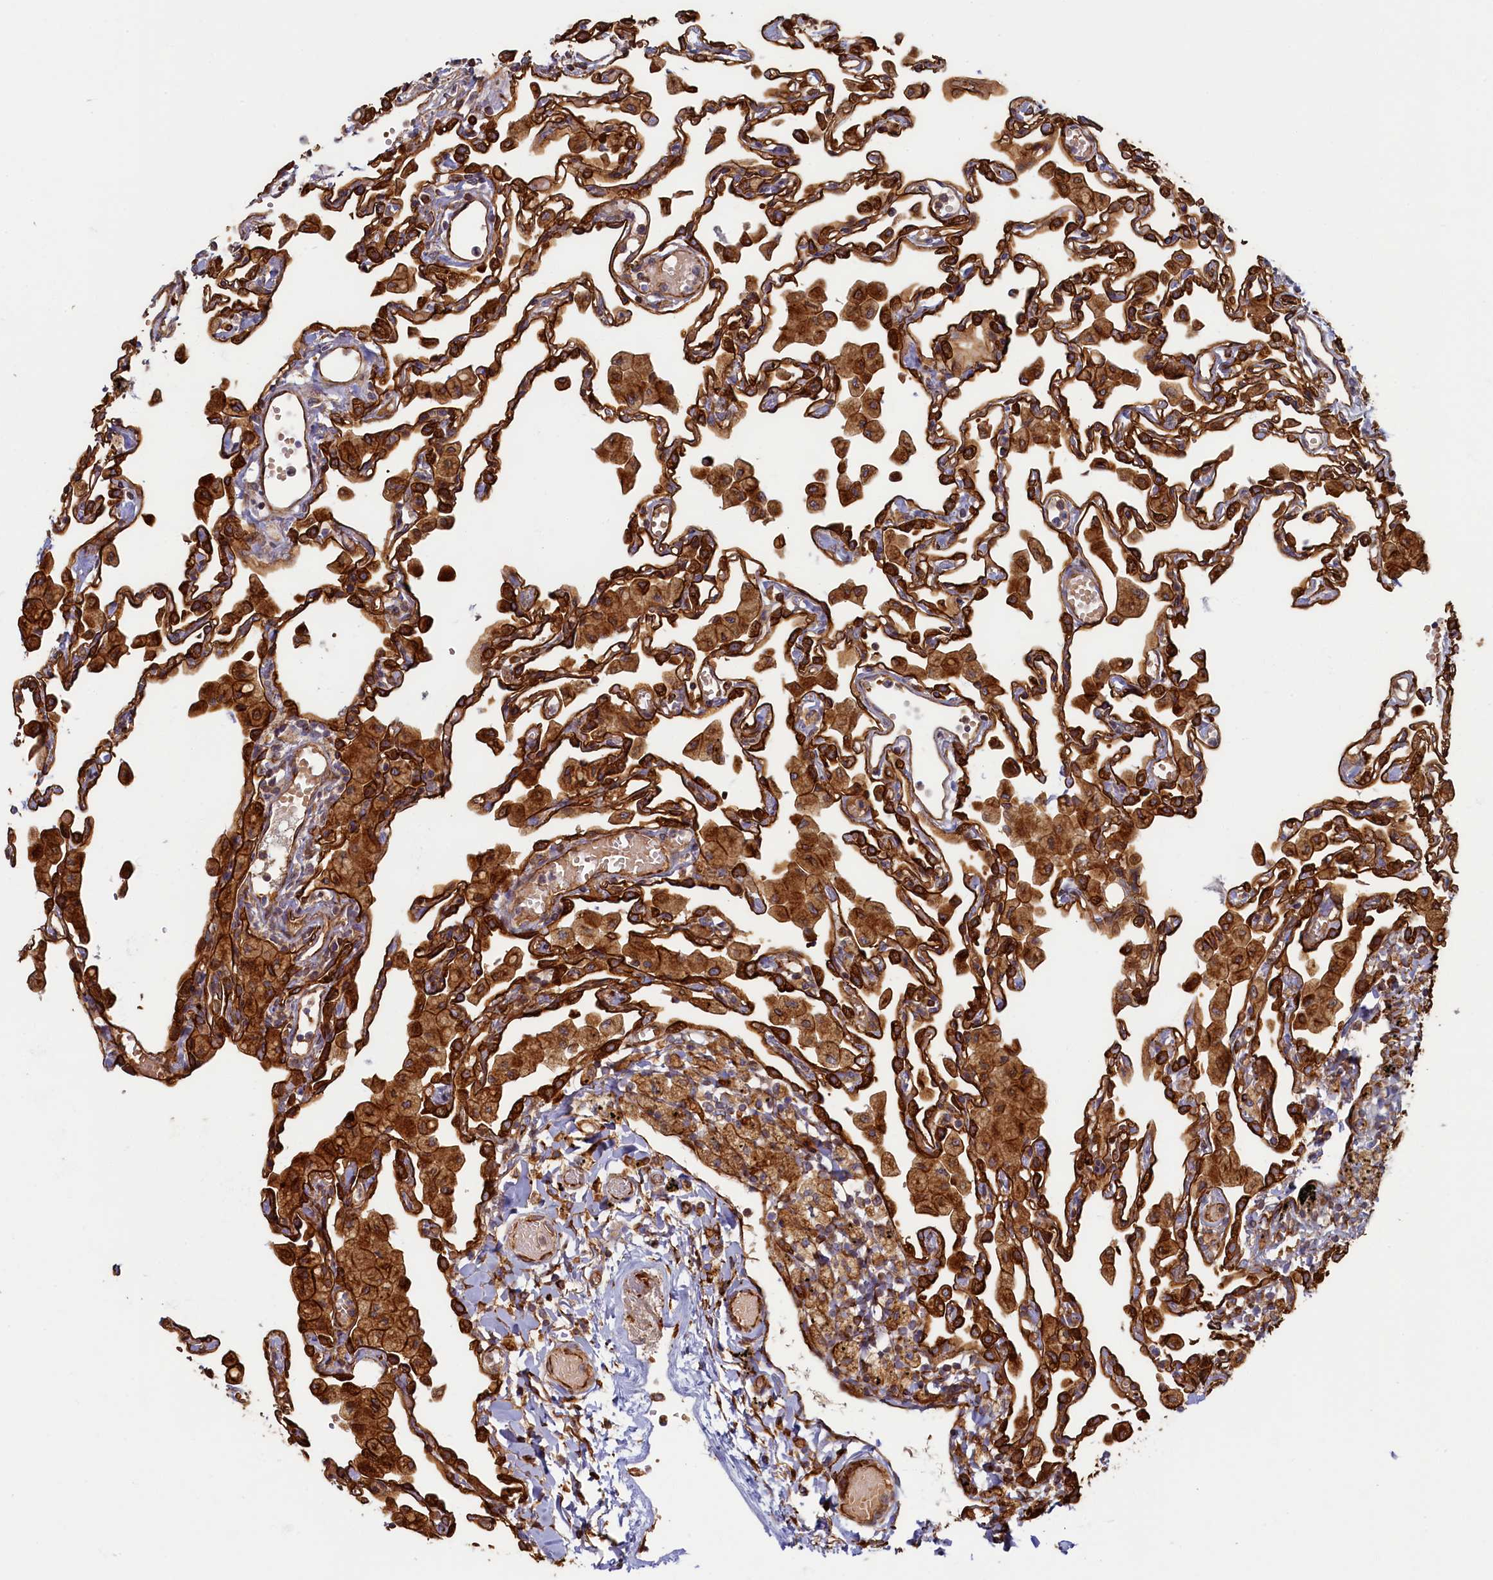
{"staining": {"intensity": "strong", "quantity": ">75%", "location": "cytoplasmic/membranous"}, "tissue": "lung", "cell_type": "Alveolar cells", "image_type": "normal", "snomed": [{"axis": "morphology", "description": "Normal tissue, NOS"}, {"axis": "topography", "description": "Bronchus"}, {"axis": "topography", "description": "Lung"}], "caption": "Immunohistochemistry histopathology image of benign human lung stained for a protein (brown), which displays high levels of strong cytoplasmic/membranous staining in about >75% of alveolar cells.", "gene": "LRRC57", "patient": {"sex": "female", "age": 49}}